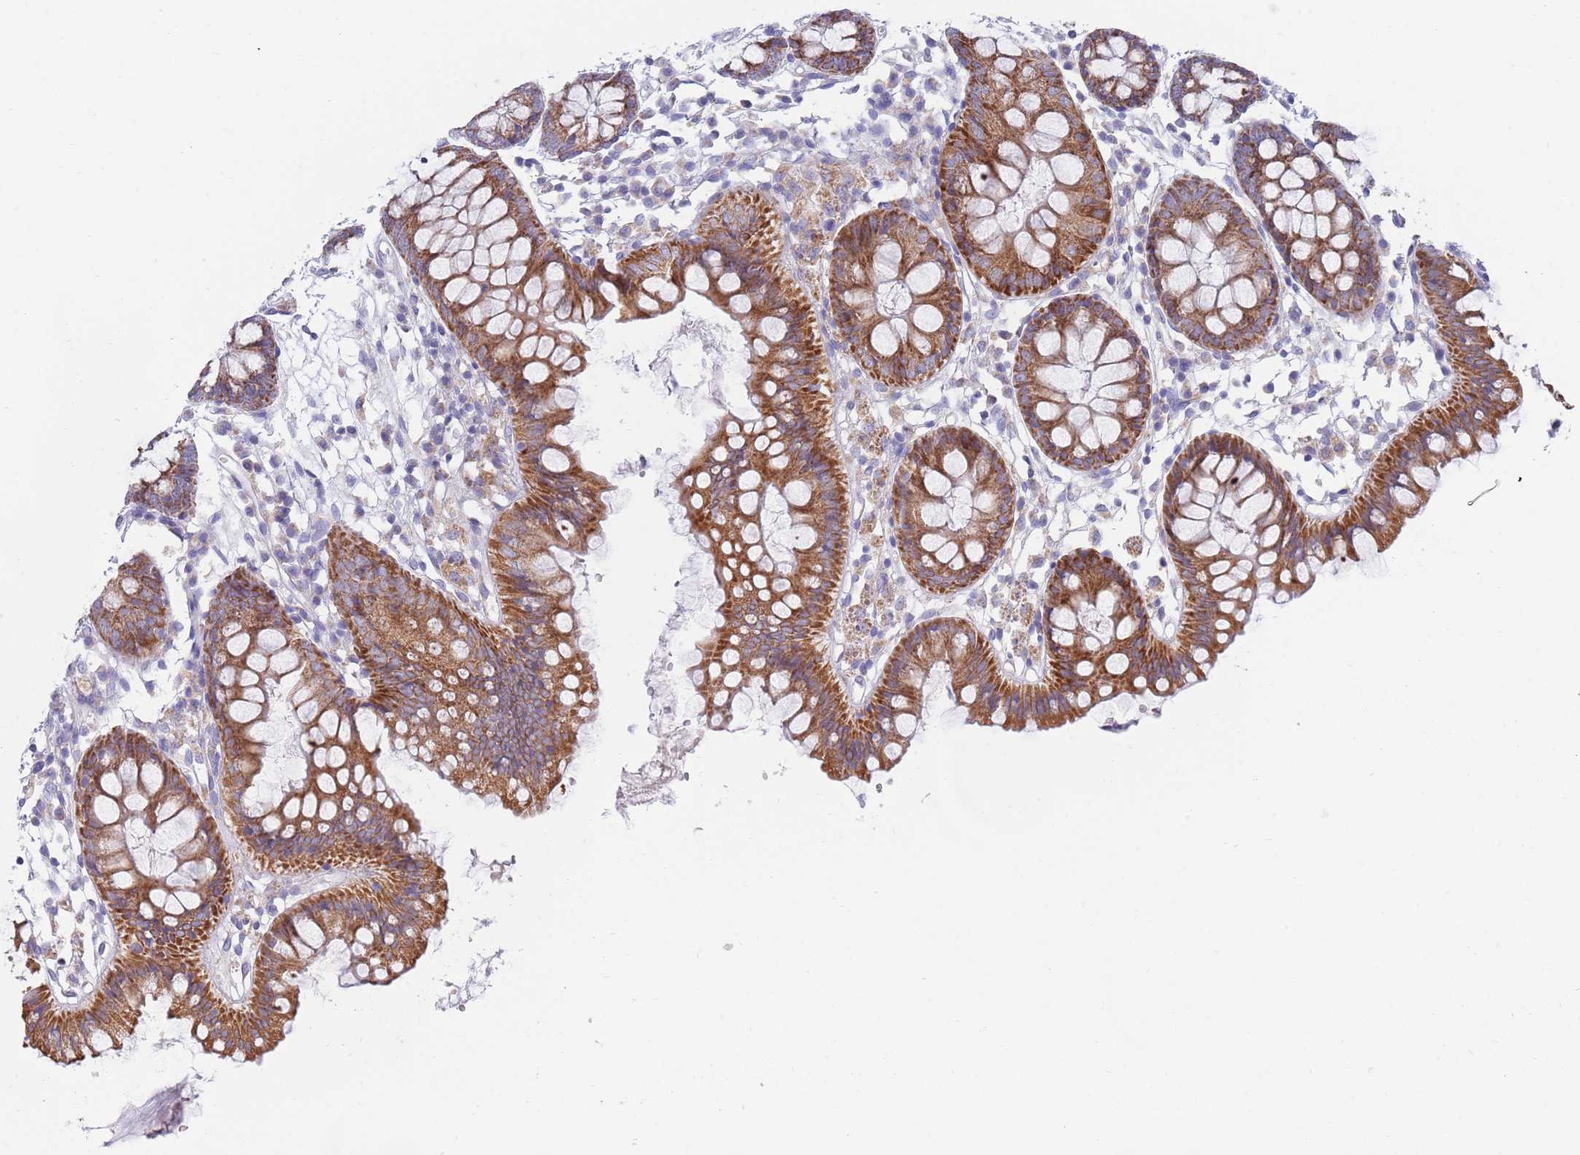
{"staining": {"intensity": "negative", "quantity": "none", "location": "none"}, "tissue": "colon", "cell_type": "Endothelial cells", "image_type": "normal", "snomed": [{"axis": "morphology", "description": "Normal tissue, NOS"}, {"axis": "topography", "description": "Colon"}], "caption": "An immunohistochemistry micrograph of unremarkable colon is shown. There is no staining in endothelial cells of colon.", "gene": "EMC8", "patient": {"sex": "female", "age": 84}}